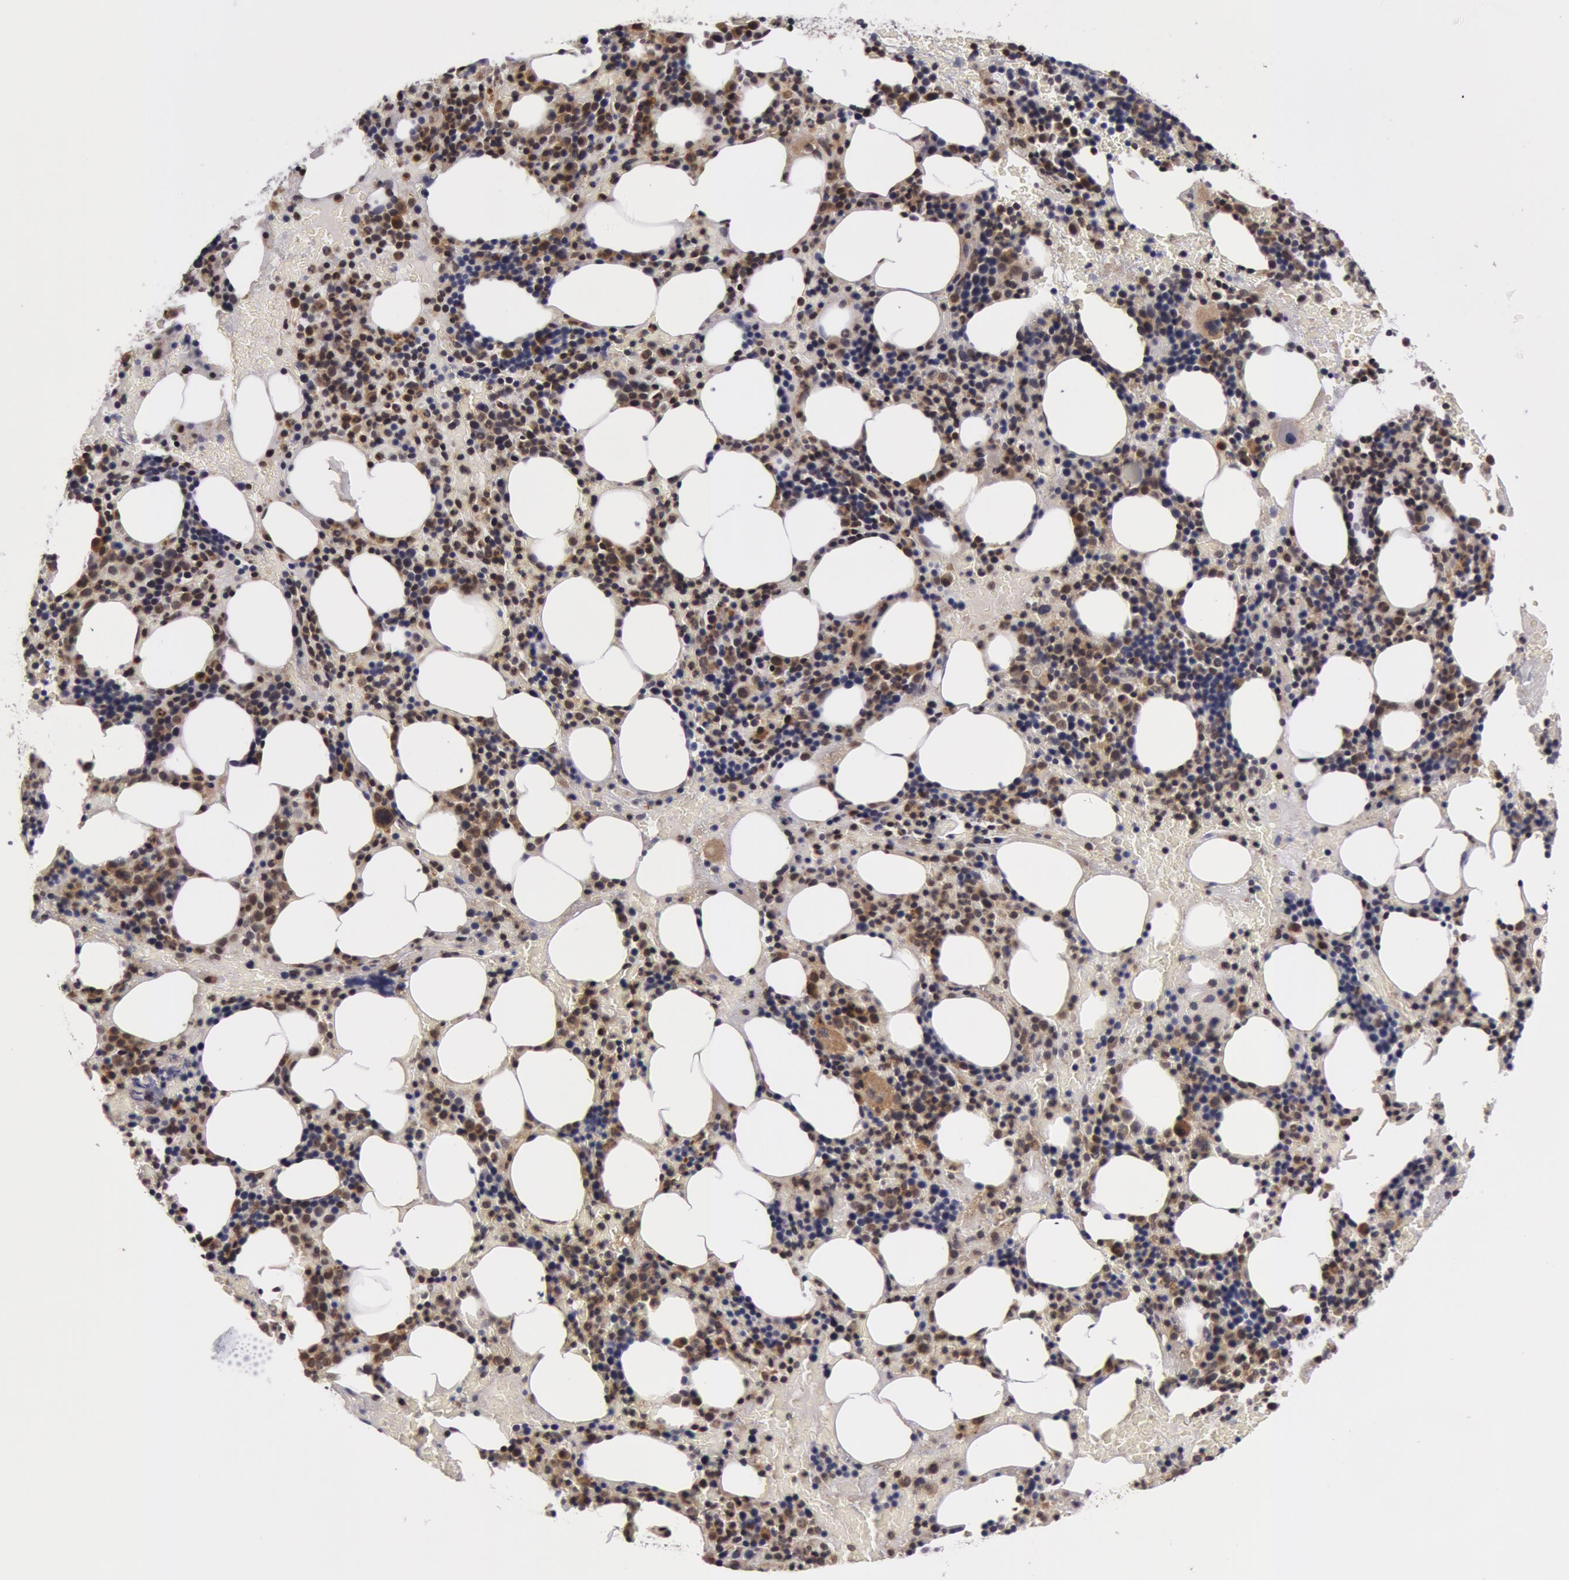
{"staining": {"intensity": "weak", "quantity": "25%-75%", "location": "nuclear"}, "tissue": "bone marrow", "cell_type": "Hematopoietic cells", "image_type": "normal", "snomed": [{"axis": "morphology", "description": "Normal tissue, NOS"}, {"axis": "topography", "description": "Bone marrow"}], "caption": "A histopathology image of human bone marrow stained for a protein exhibits weak nuclear brown staining in hematopoietic cells.", "gene": "ZNF350", "patient": {"sex": "male", "age": 86}}